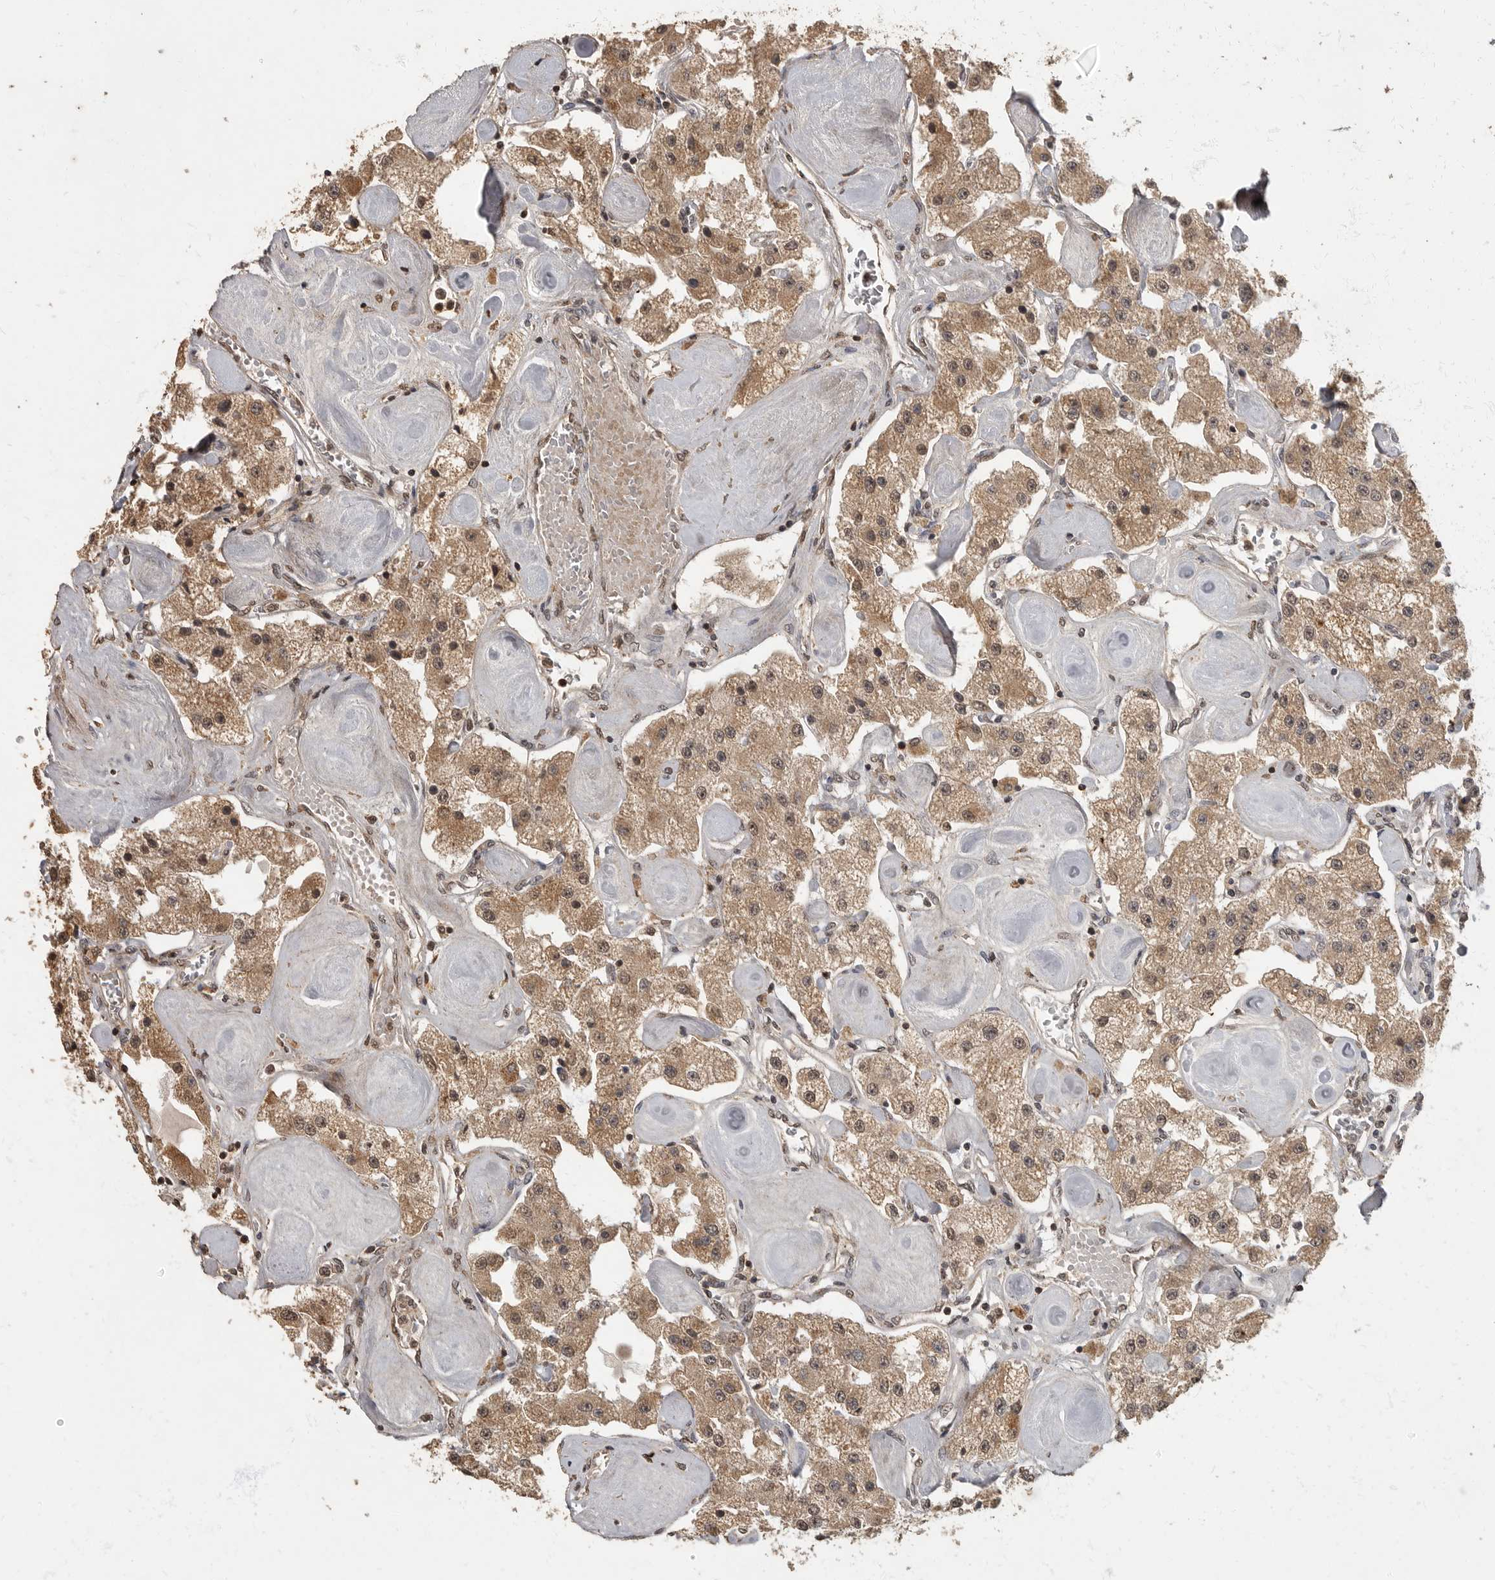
{"staining": {"intensity": "moderate", "quantity": ">75%", "location": "cytoplasmic/membranous"}, "tissue": "carcinoid", "cell_type": "Tumor cells", "image_type": "cancer", "snomed": [{"axis": "morphology", "description": "Carcinoid, malignant, NOS"}, {"axis": "topography", "description": "Pancreas"}], "caption": "Immunohistochemical staining of human carcinoid shows medium levels of moderate cytoplasmic/membranous positivity in about >75% of tumor cells.", "gene": "MAFG", "patient": {"sex": "male", "age": 41}}